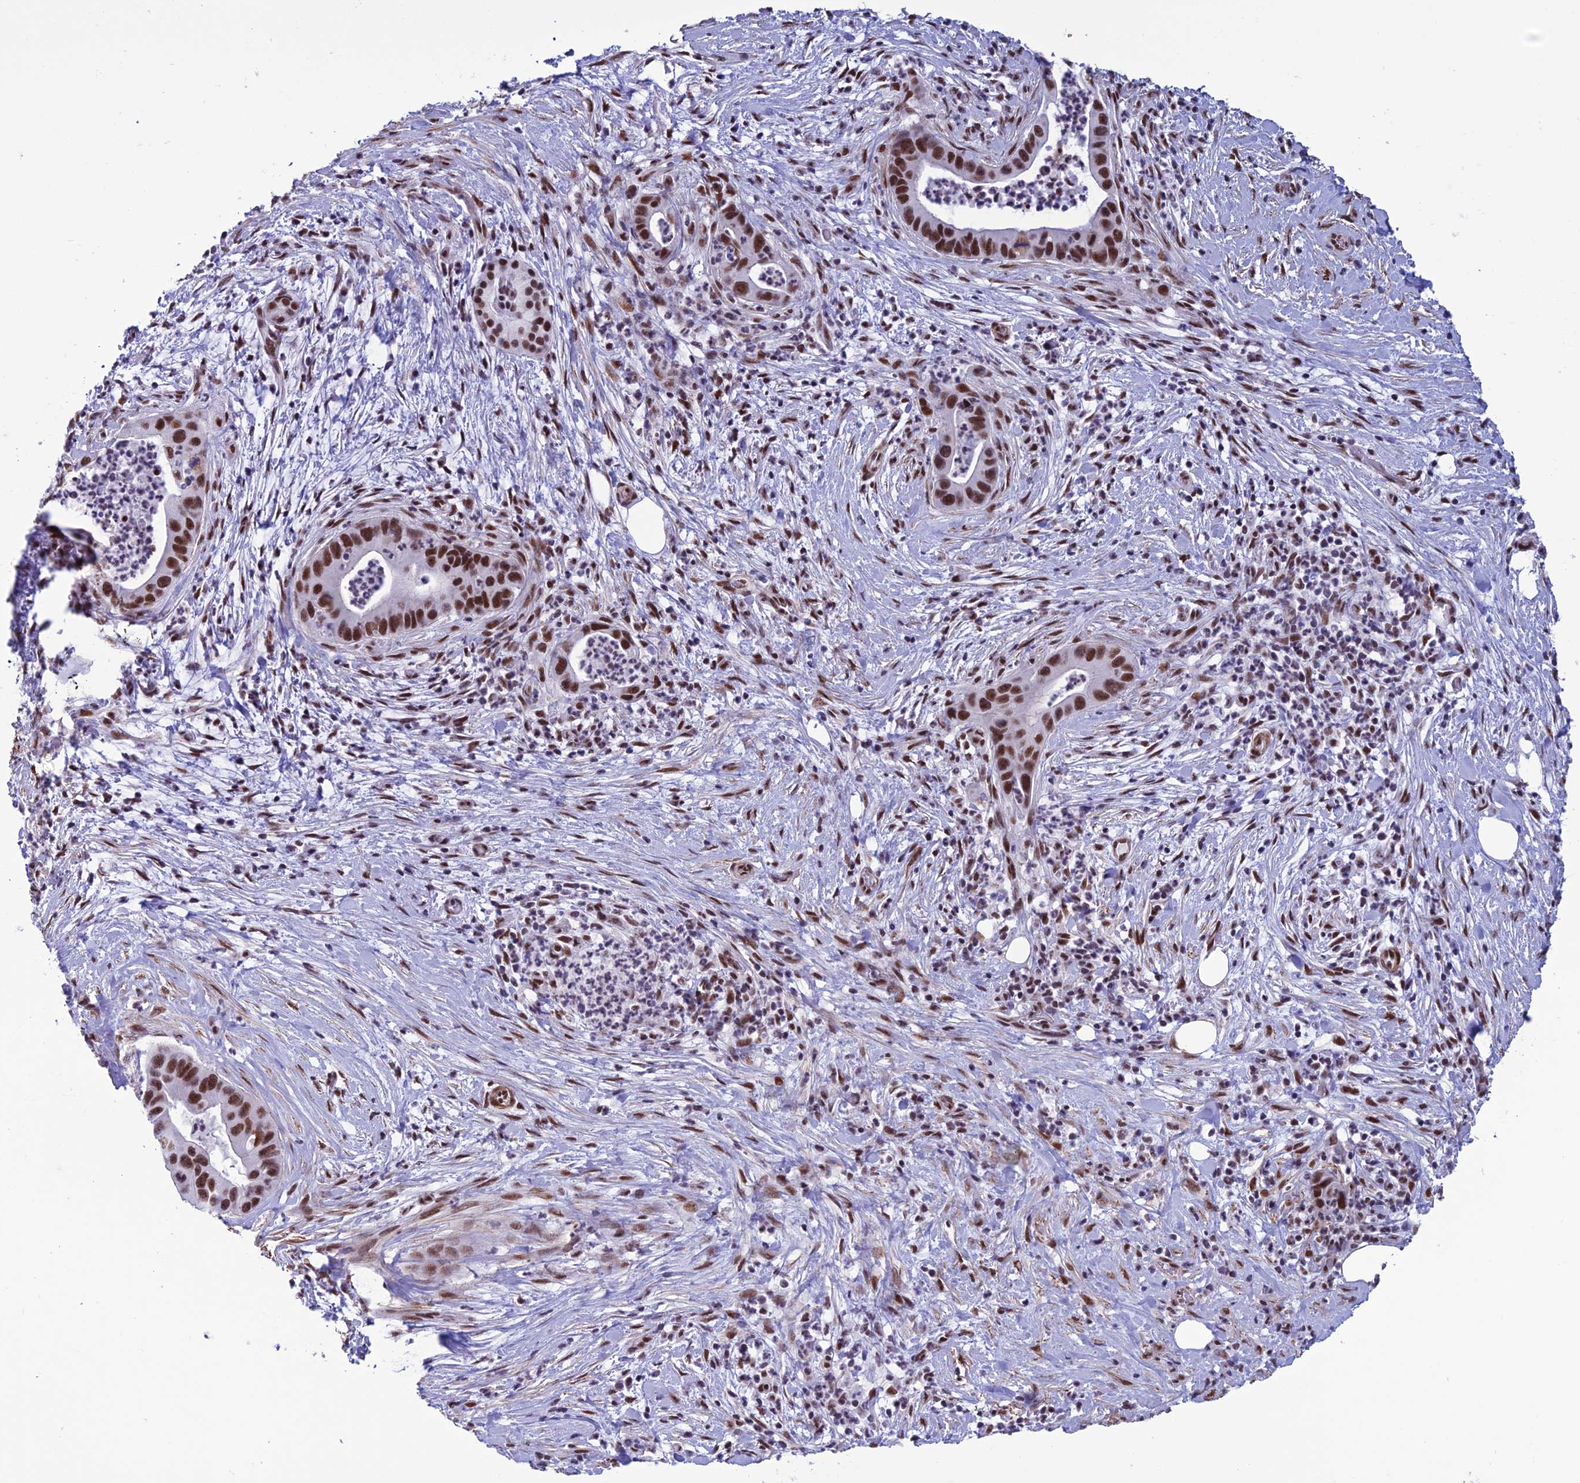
{"staining": {"intensity": "strong", "quantity": ">75%", "location": "nuclear"}, "tissue": "pancreatic cancer", "cell_type": "Tumor cells", "image_type": "cancer", "snomed": [{"axis": "morphology", "description": "Adenocarcinoma, NOS"}, {"axis": "topography", "description": "Pancreas"}], "caption": "Immunohistochemistry staining of pancreatic cancer, which shows high levels of strong nuclear expression in approximately >75% of tumor cells indicating strong nuclear protein staining. The staining was performed using DAB (brown) for protein detection and nuclei were counterstained in hematoxylin (blue).", "gene": "U2AF1", "patient": {"sex": "male", "age": 73}}